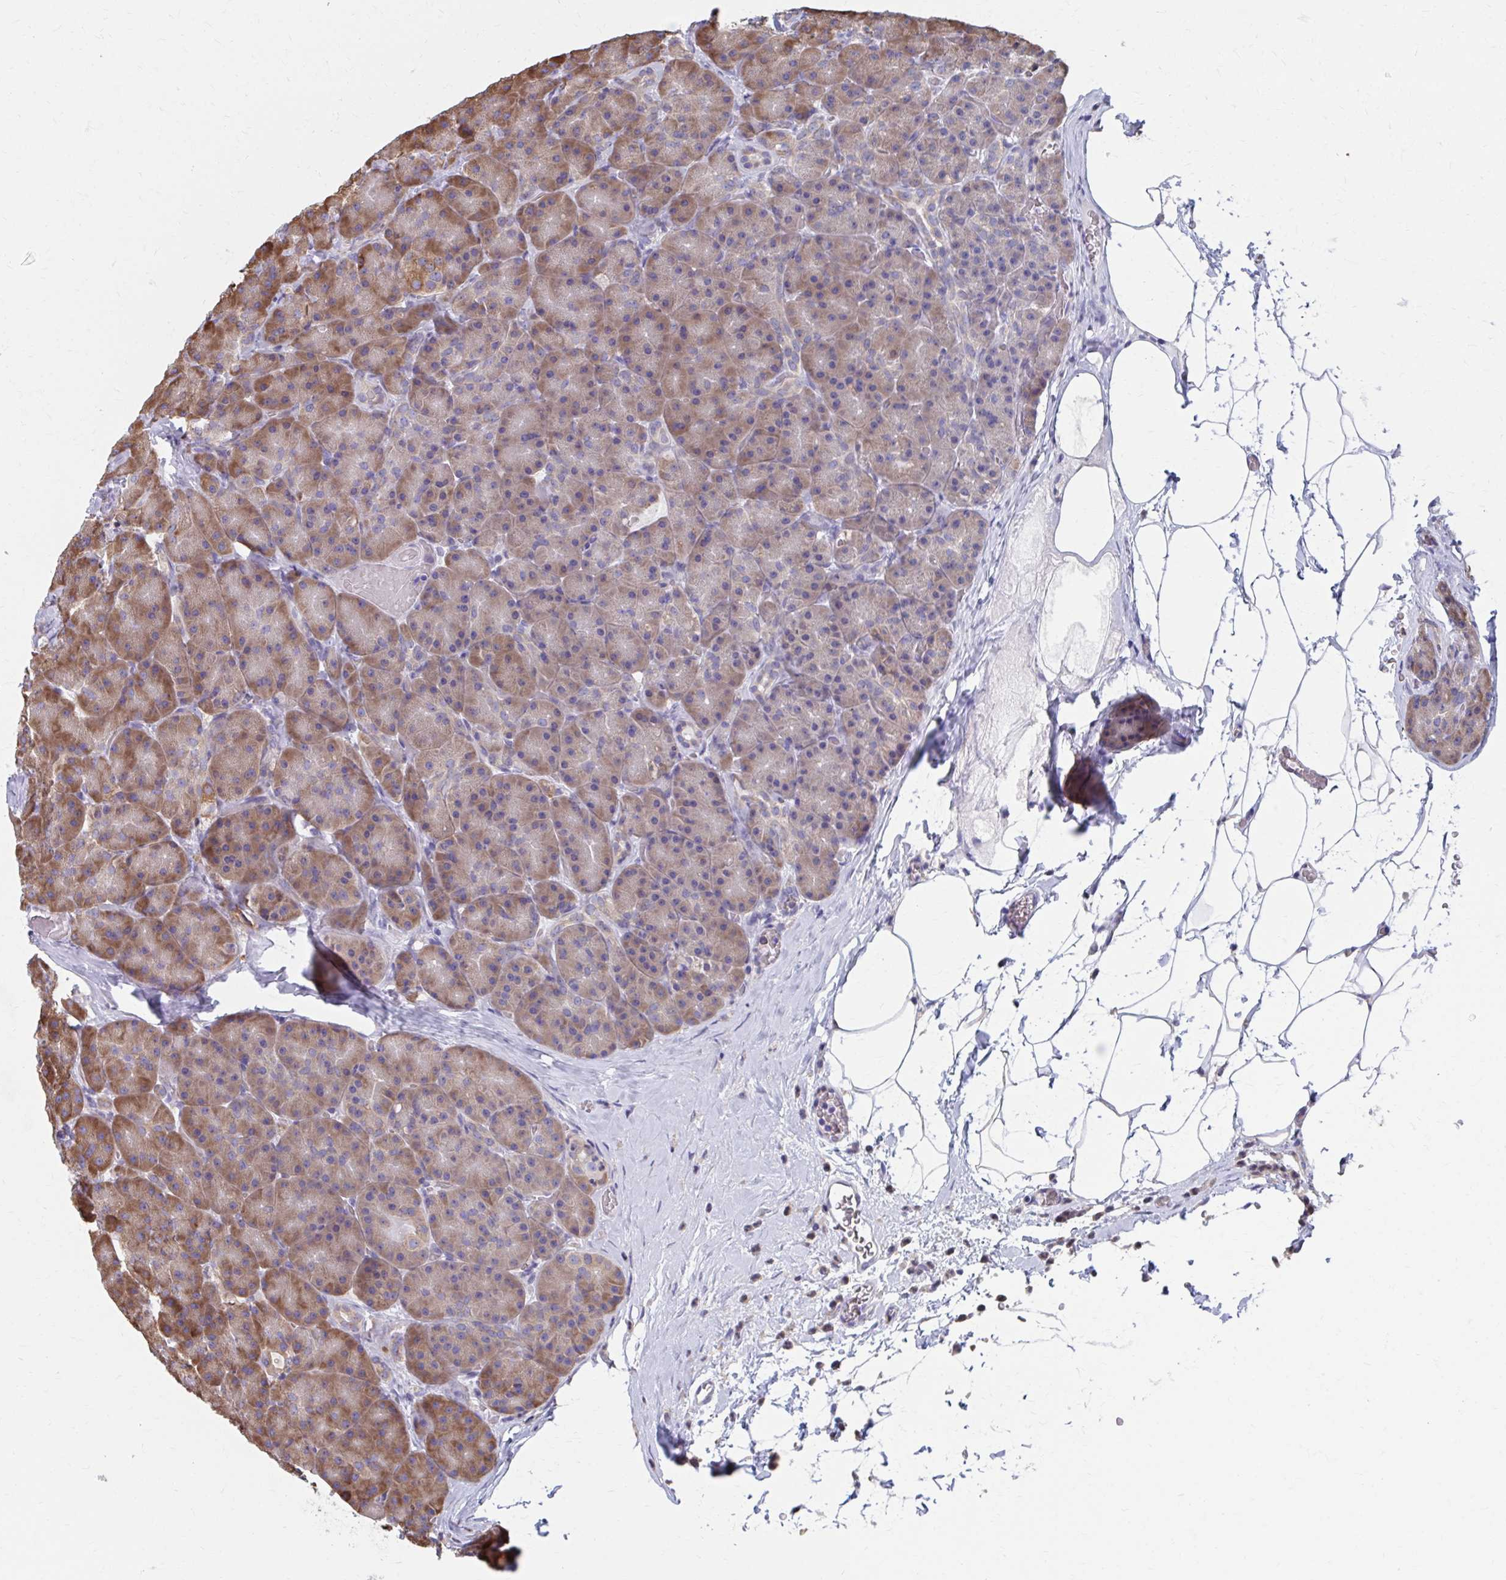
{"staining": {"intensity": "moderate", "quantity": ">75%", "location": "cytoplasmic/membranous"}, "tissue": "pancreas", "cell_type": "Exocrine glandular cells", "image_type": "normal", "snomed": [{"axis": "morphology", "description": "Normal tissue, NOS"}, {"axis": "topography", "description": "Pancreas"}], "caption": "Human pancreas stained with a protein marker displays moderate staining in exocrine glandular cells.", "gene": "FKBP2", "patient": {"sex": "male", "age": 57}}